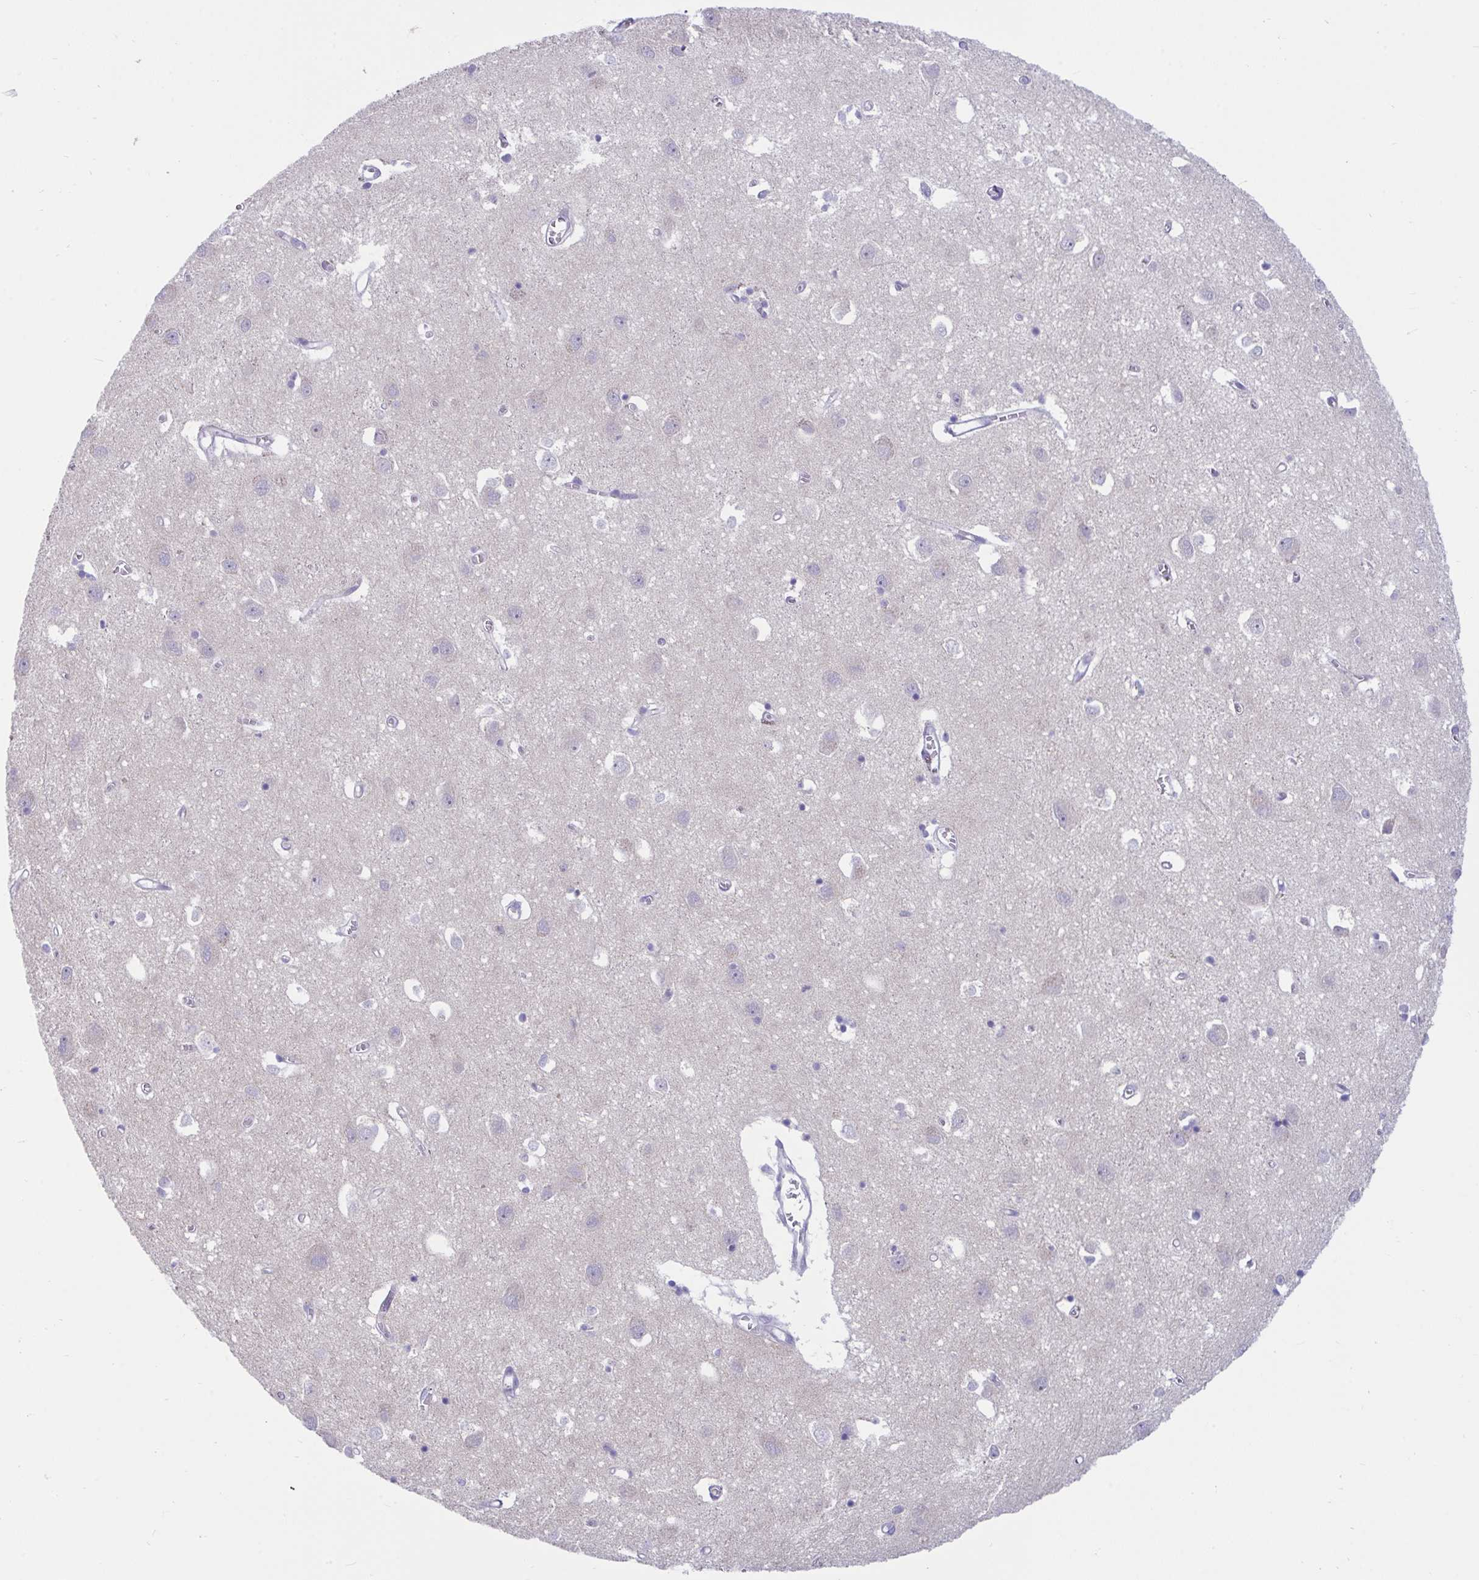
{"staining": {"intensity": "negative", "quantity": "none", "location": "none"}, "tissue": "cerebral cortex", "cell_type": "Endothelial cells", "image_type": "normal", "snomed": [{"axis": "morphology", "description": "Normal tissue, NOS"}, {"axis": "topography", "description": "Cerebral cortex"}], "caption": "The immunohistochemistry histopathology image has no significant expression in endothelial cells of cerebral cortex.", "gene": "DTX3", "patient": {"sex": "male", "age": 70}}